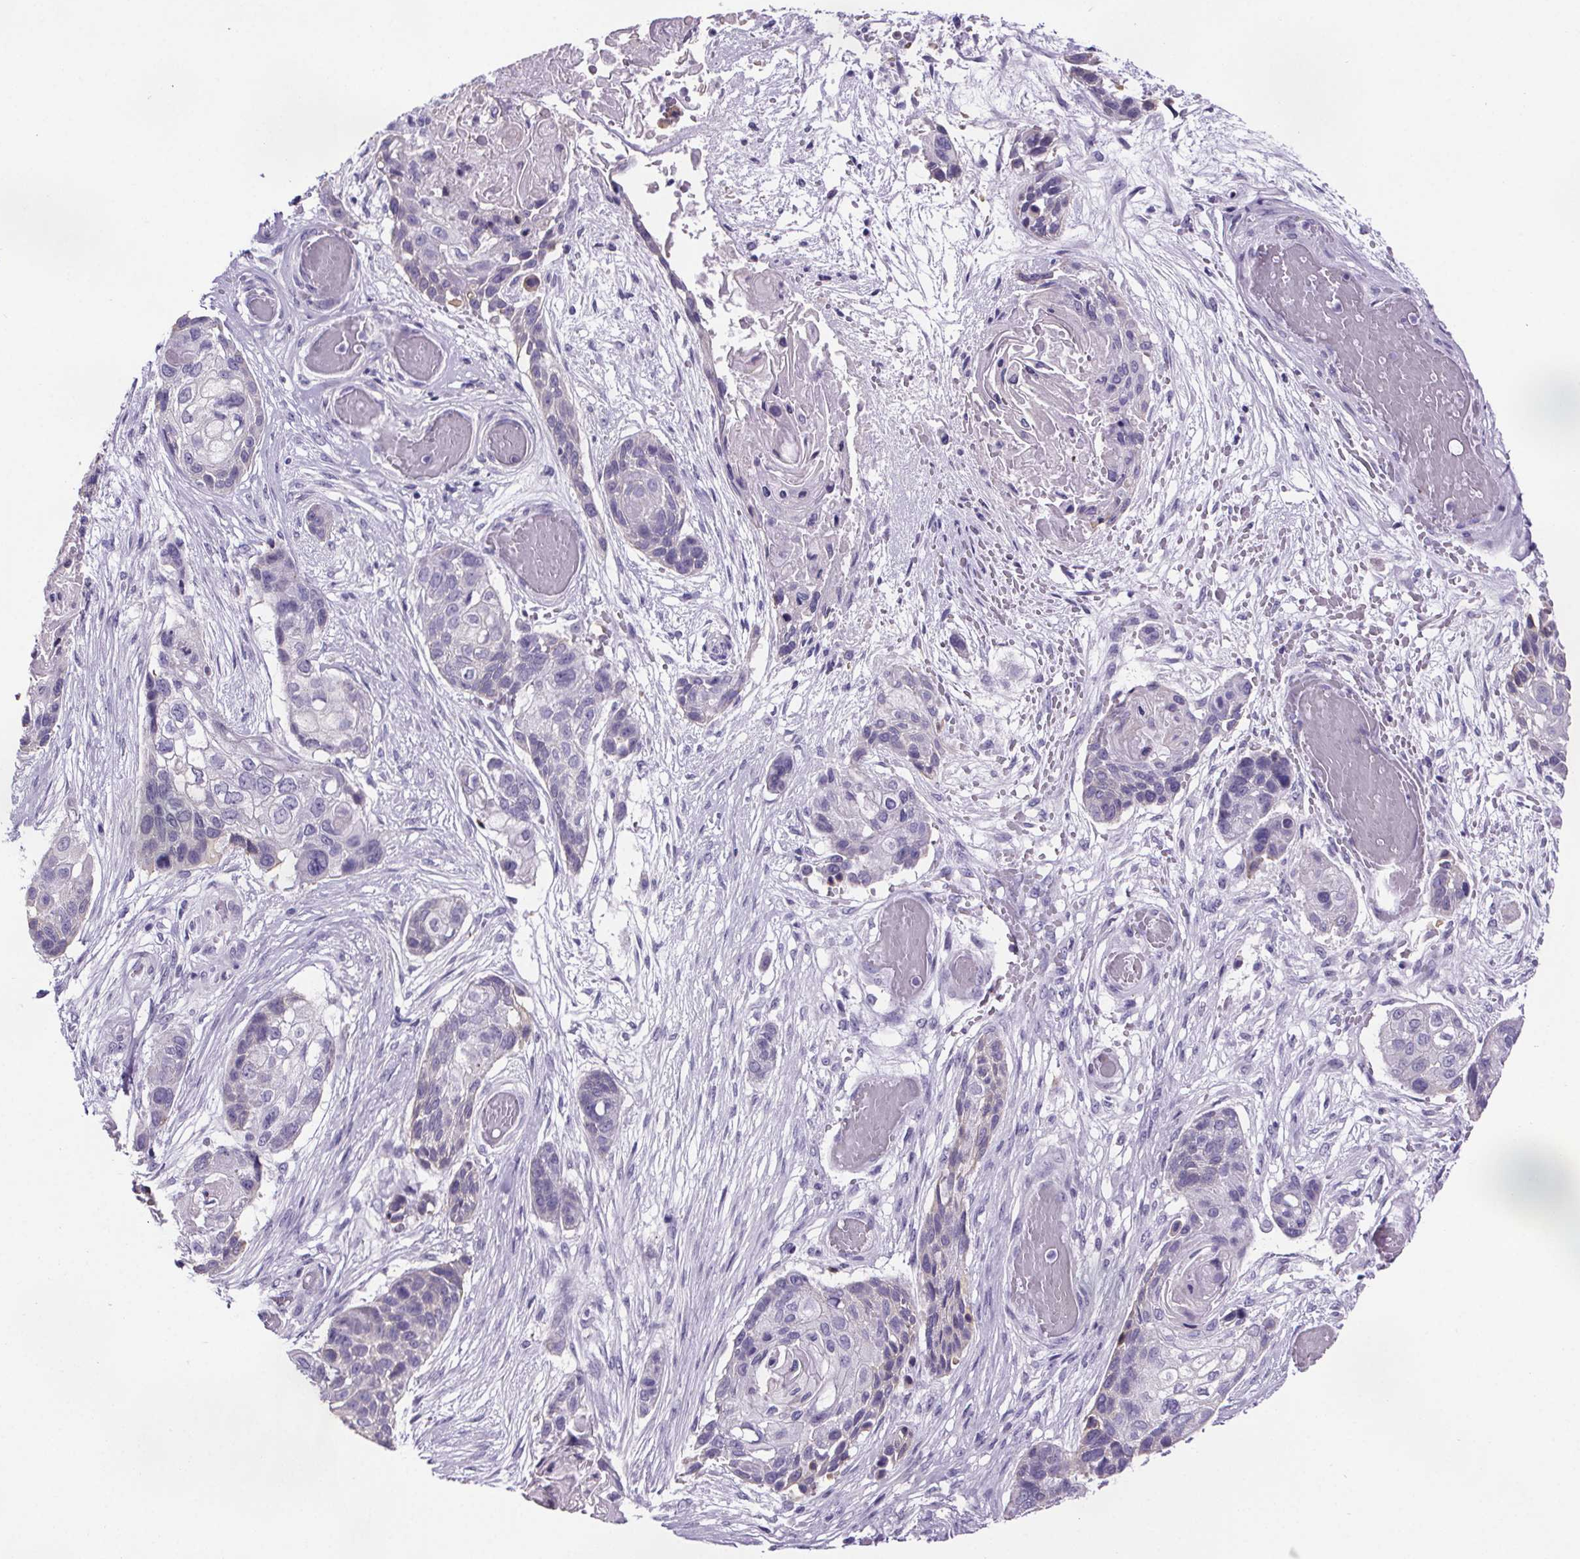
{"staining": {"intensity": "negative", "quantity": "none", "location": "none"}, "tissue": "lung cancer", "cell_type": "Tumor cells", "image_type": "cancer", "snomed": [{"axis": "morphology", "description": "Squamous cell carcinoma, NOS"}, {"axis": "topography", "description": "Lung"}], "caption": "DAB immunohistochemical staining of human lung cancer demonstrates no significant positivity in tumor cells. (Stains: DAB IHC with hematoxylin counter stain, Microscopy: brightfield microscopy at high magnification).", "gene": "CUBN", "patient": {"sex": "male", "age": 69}}